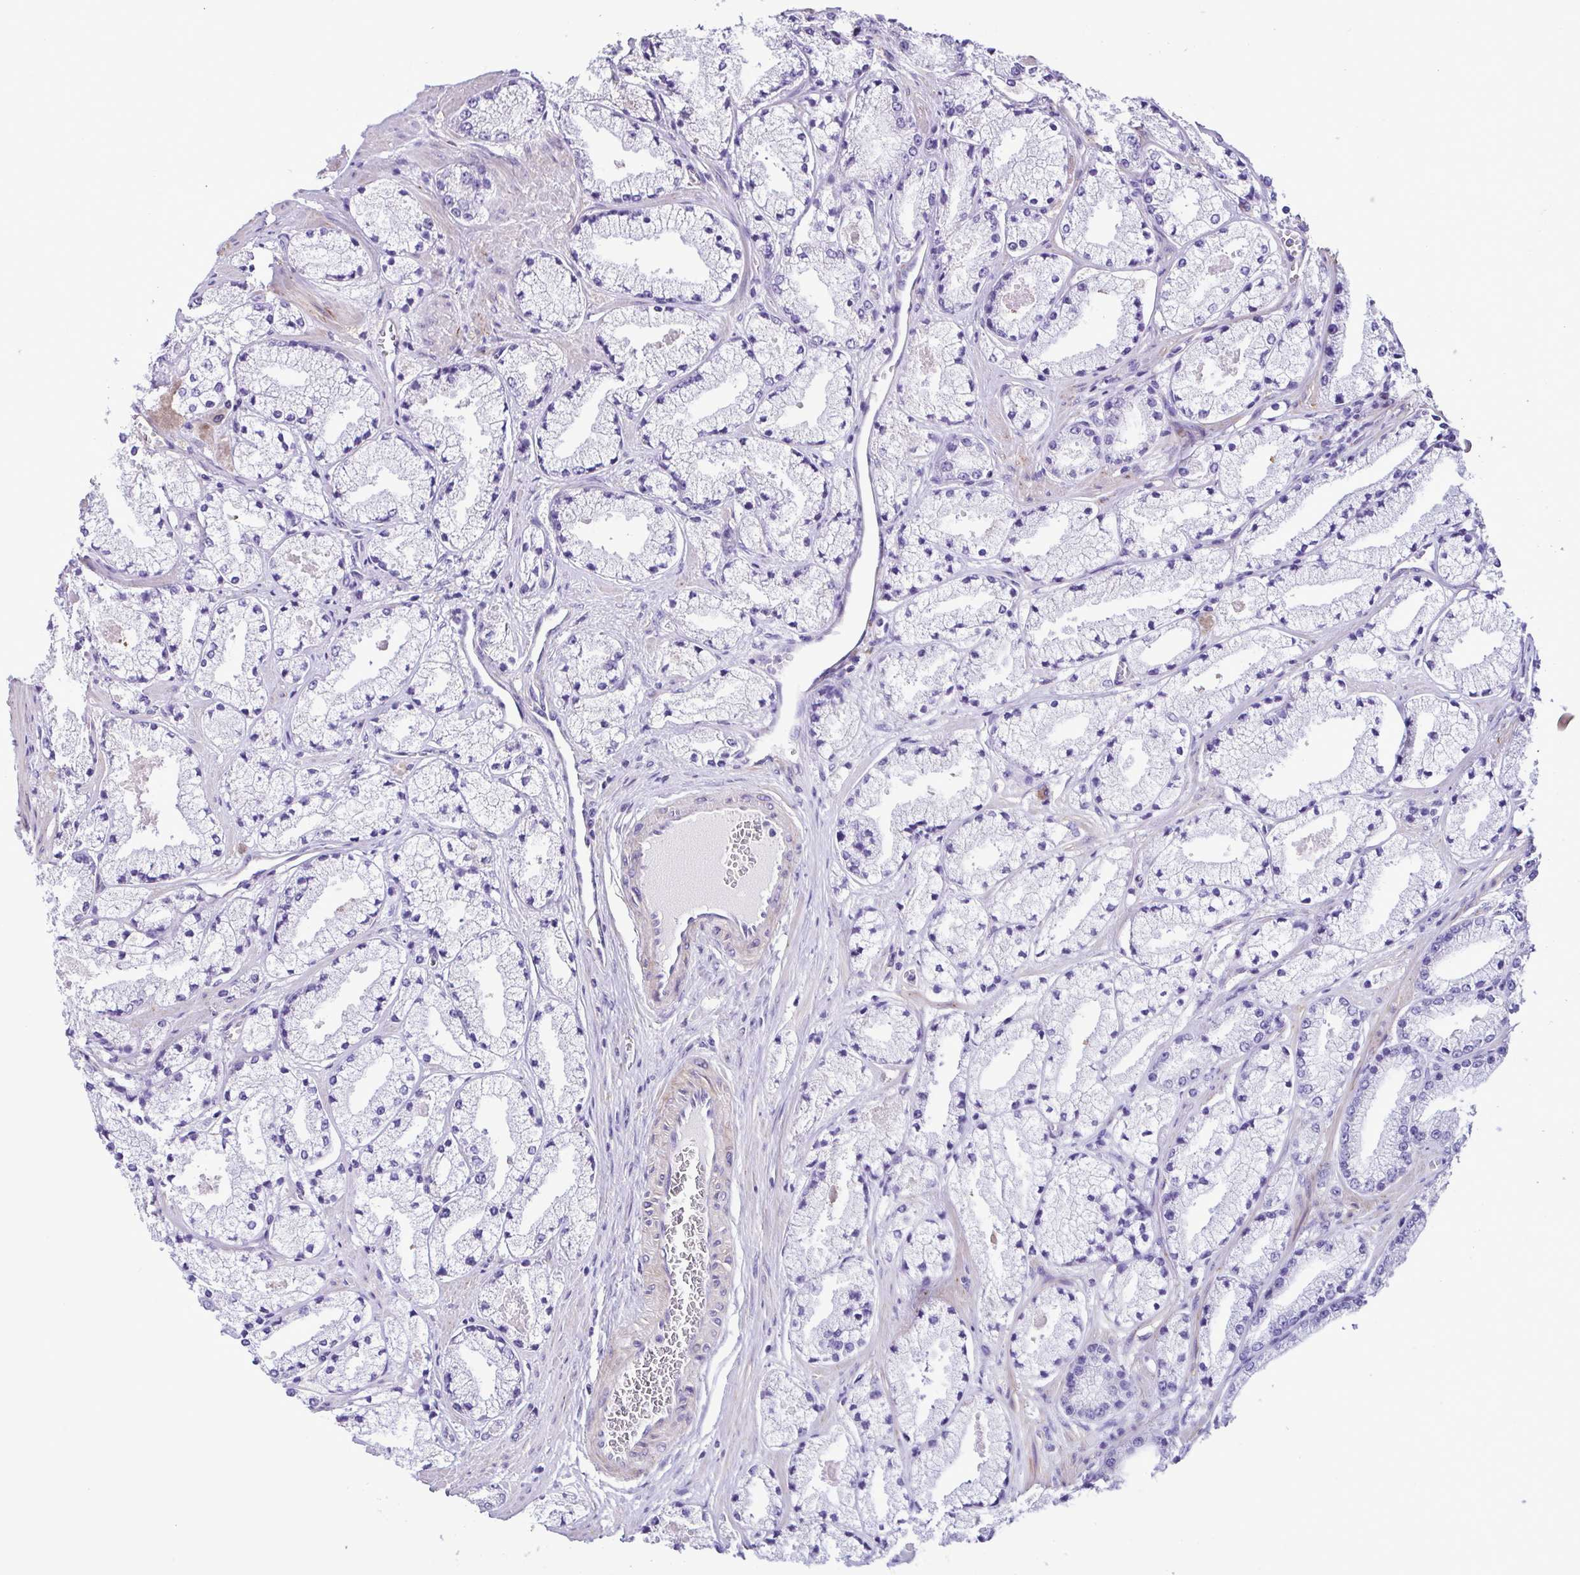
{"staining": {"intensity": "negative", "quantity": "none", "location": "none"}, "tissue": "prostate cancer", "cell_type": "Tumor cells", "image_type": "cancer", "snomed": [{"axis": "morphology", "description": "Adenocarcinoma, High grade"}, {"axis": "topography", "description": "Prostate"}], "caption": "This is a image of IHC staining of prostate cancer (high-grade adenocarcinoma), which shows no staining in tumor cells.", "gene": "PLA2G4E", "patient": {"sex": "male", "age": 63}}